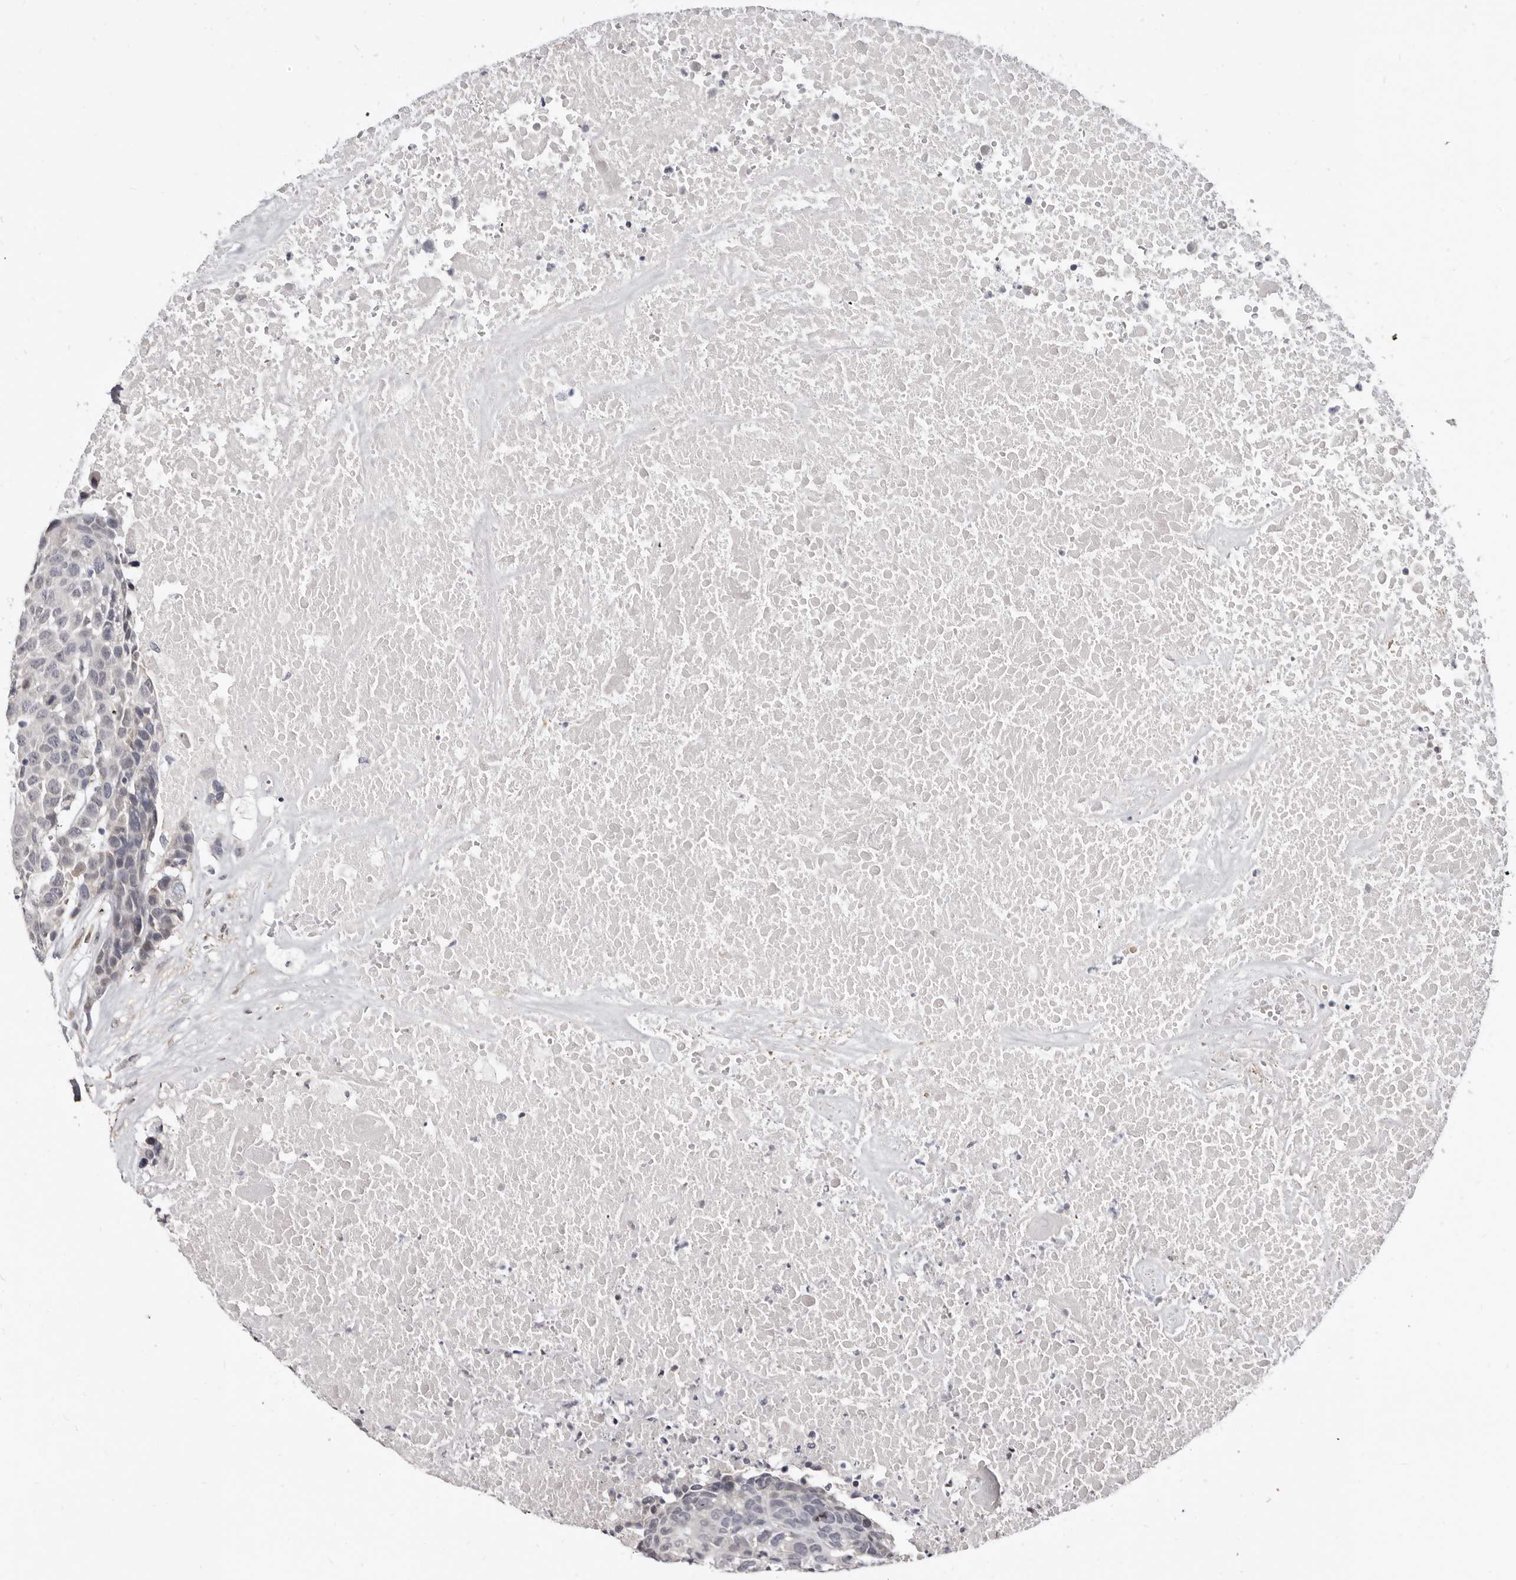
{"staining": {"intensity": "negative", "quantity": "none", "location": "none"}, "tissue": "head and neck cancer", "cell_type": "Tumor cells", "image_type": "cancer", "snomed": [{"axis": "morphology", "description": "Squamous cell carcinoma, NOS"}, {"axis": "topography", "description": "Head-Neck"}], "caption": "This is a image of IHC staining of squamous cell carcinoma (head and neck), which shows no staining in tumor cells.", "gene": "KHDRBS2", "patient": {"sex": "male", "age": 66}}